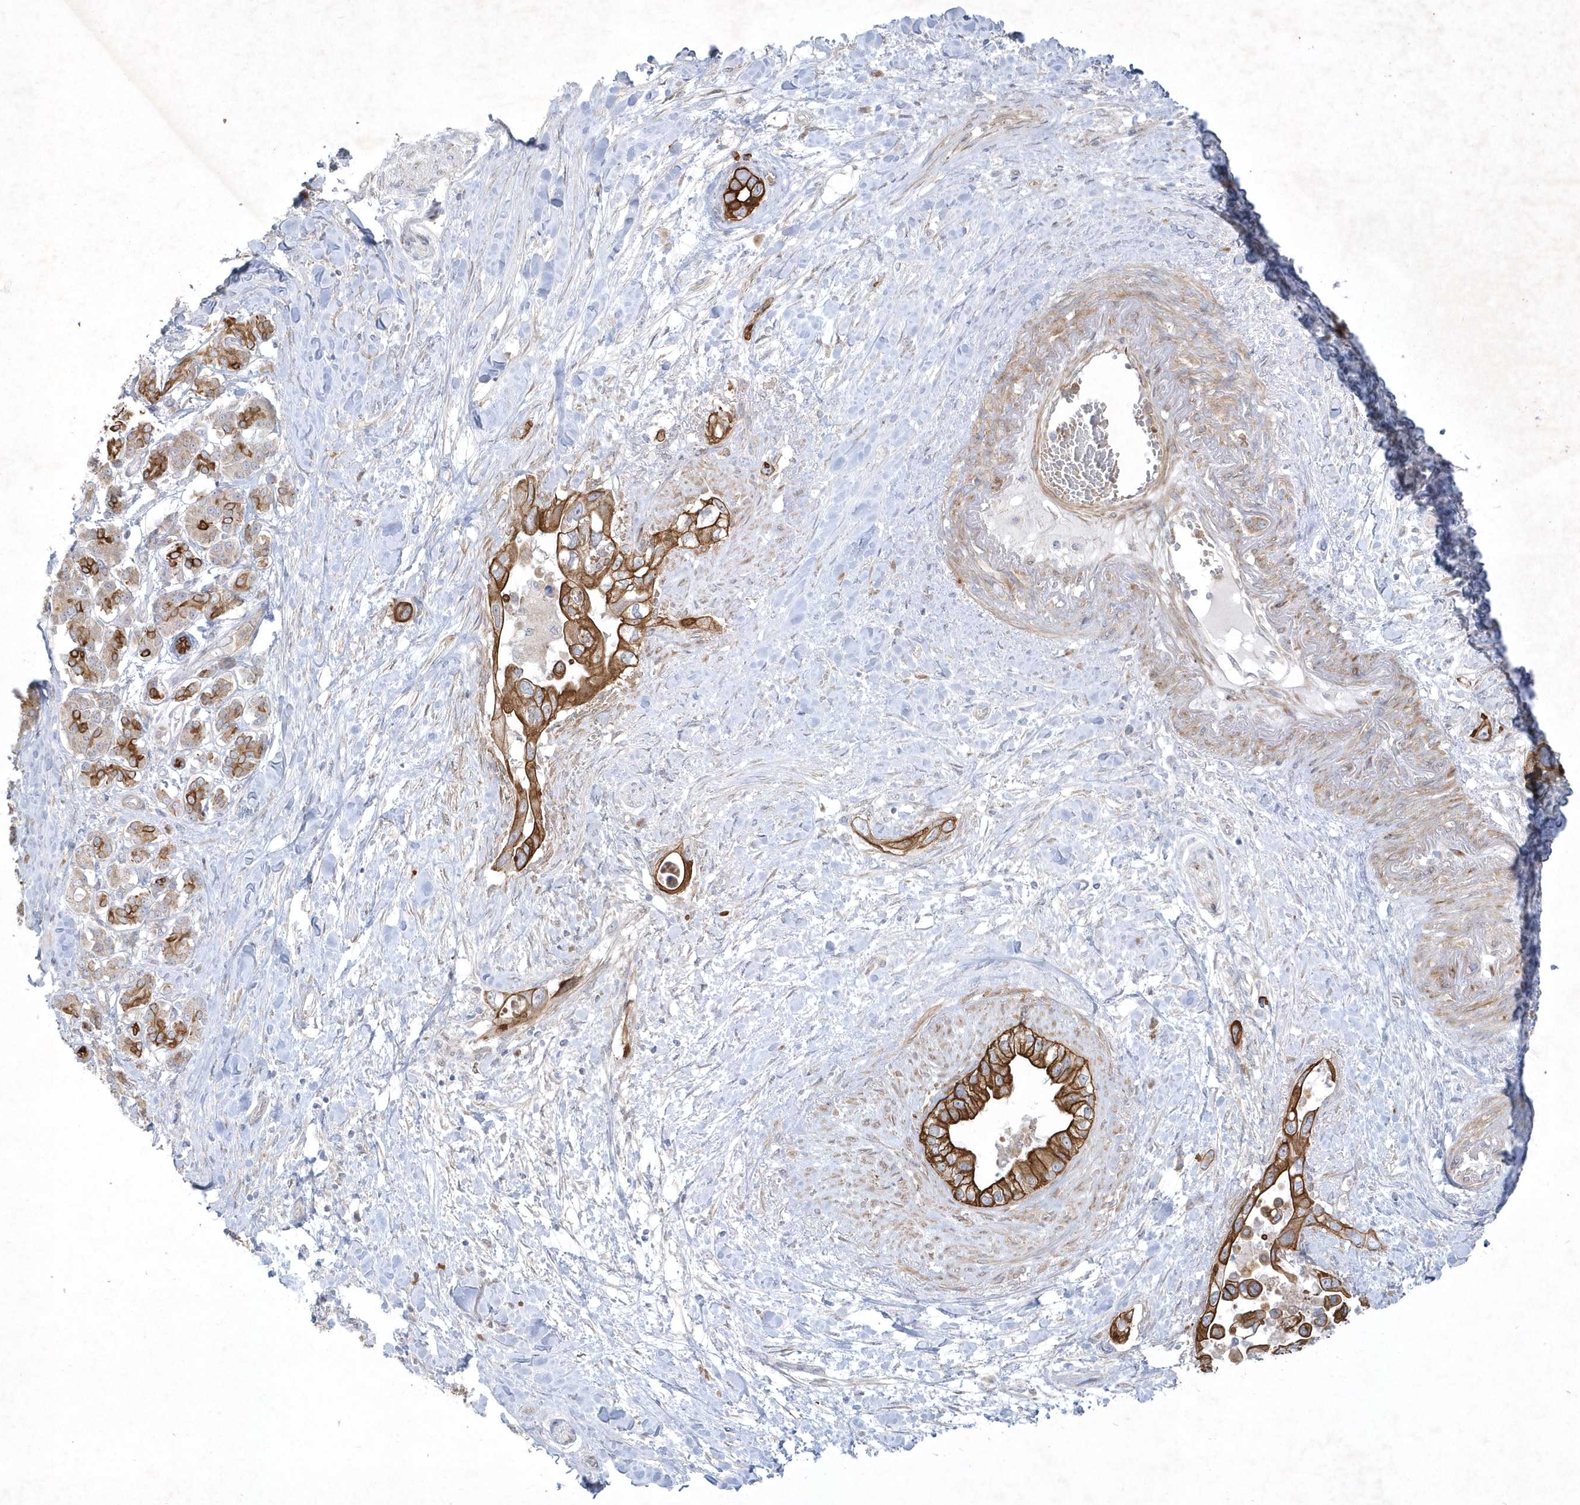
{"staining": {"intensity": "strong", "quantity": ">75%", "location": "cytoplasmic/membranous"}, "tissue": "pancreatic cancer", "cell_type": "Tumor cells", "image_type": "cancer", "snomed": [{"axis": "morphology", "description": "Inflammation, NOS"}, {"axis": "morphology", "description": "Adenocarcinoma, NOS"}, {"axis": "topography", "description": "Pancreas"}], "caption": "This histopathology image exhibits IHC staining of pancreatic adenocarcinoma, with high strong cytoplasmic/membranous positivity in about >75% of tumor cells.", "gene": "LARS1", "patient": {"sex": "female", "age": 56}}